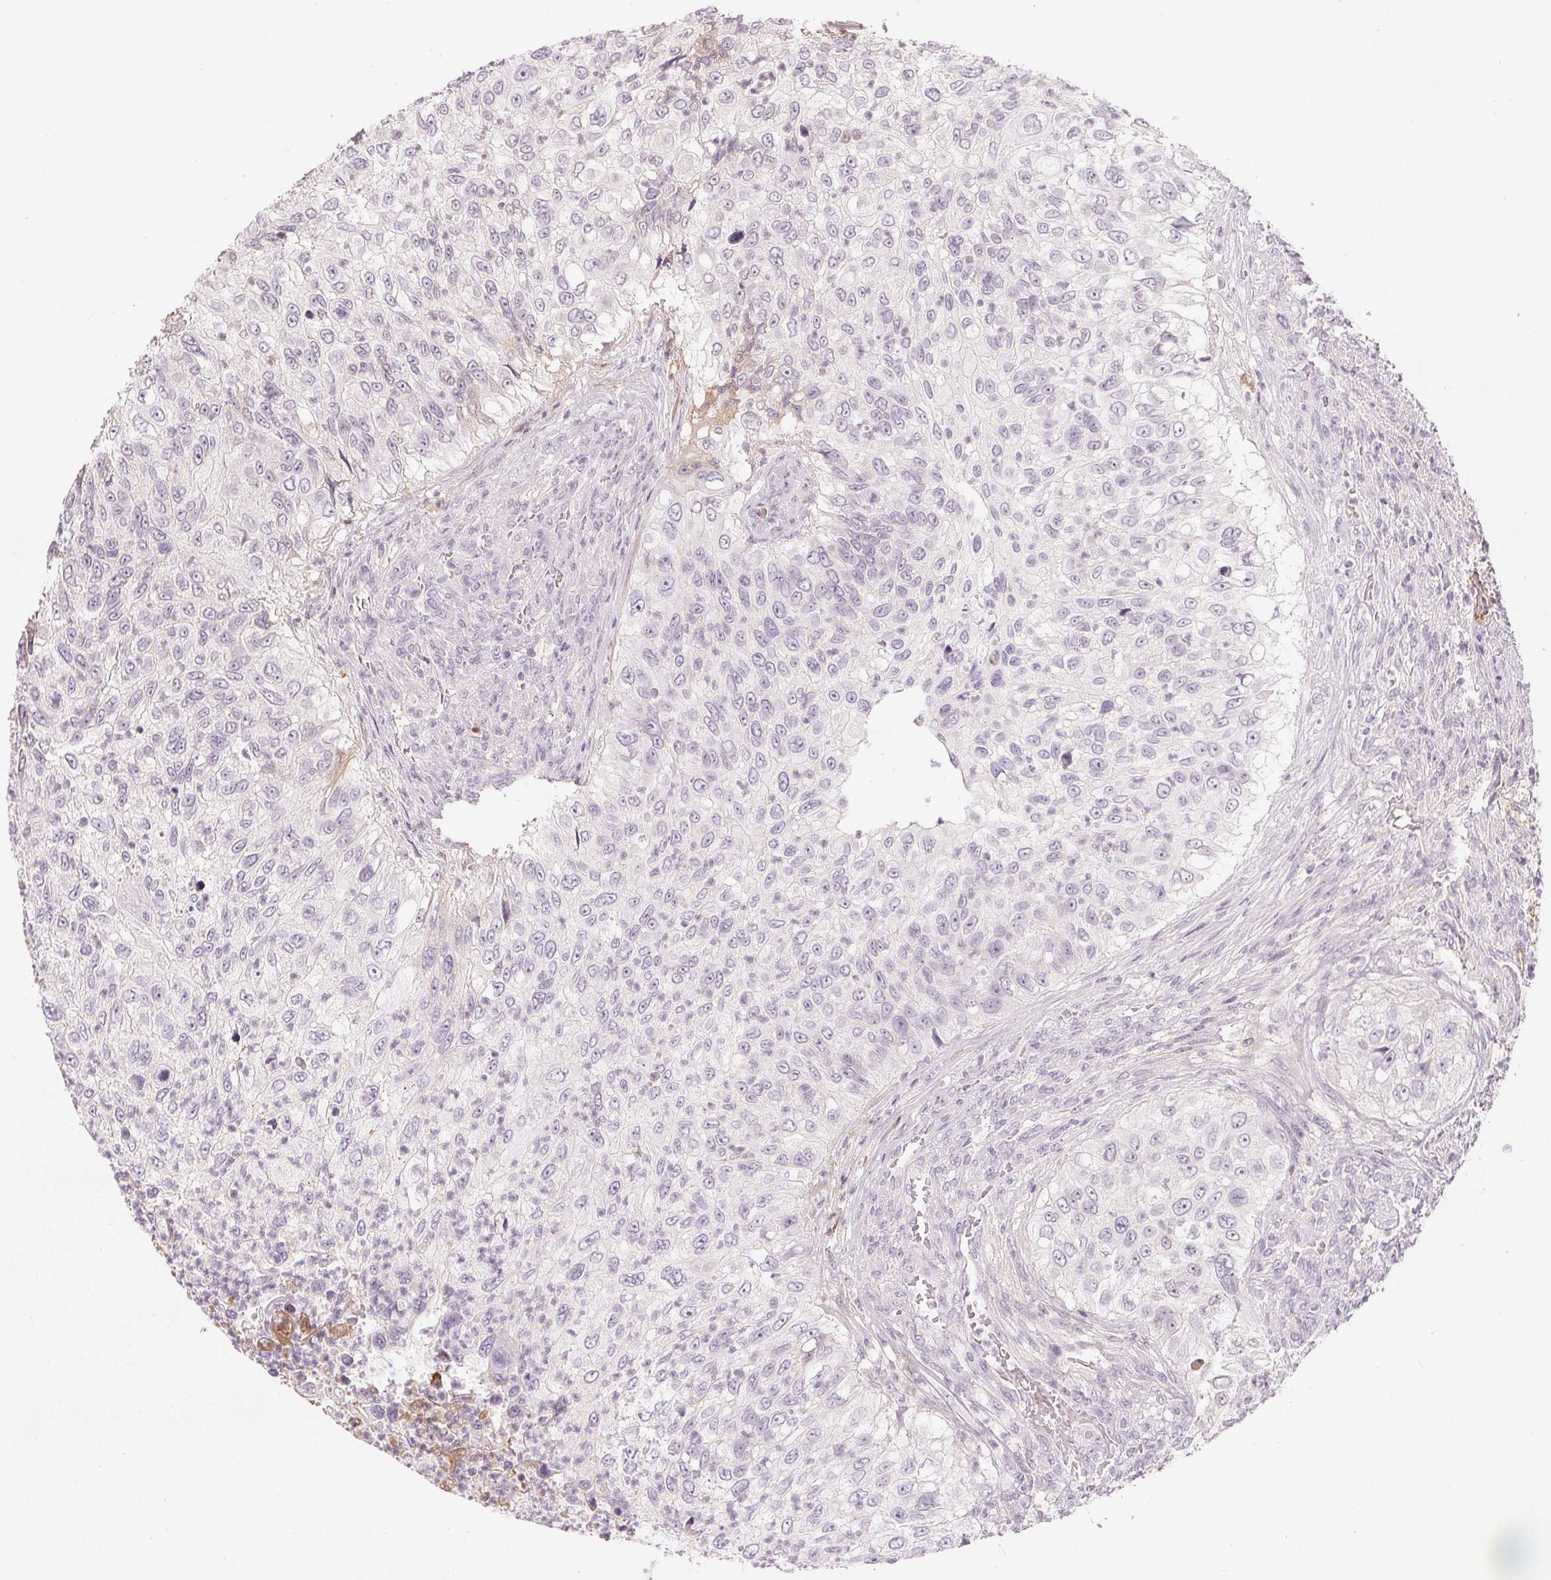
{"staining": {"intensity": "negative", "quantity": "none", "location": "none"}, "tissue": "urothelial cancer", "cell_type": "Tumor cells", "image_type": "cancer", "snomed": [{"axis": "morphology", "description": "Urothelial carcinoma, High grade"}, {"axis": "topography", "description": "Urinary bladder"}], "caption": "Immunohistochemistry photomicrograph of human urothelial cancer stained for a protein (brown), which exhibits no expression in tumor cells. The staining was performed using DAB to visualize the protein expression in brown, while the nuclei were stained in blue with hematoxylin (Magnification: 20x).", "gene": "AFM", "patient": {"sex": "female", "age": 60}}